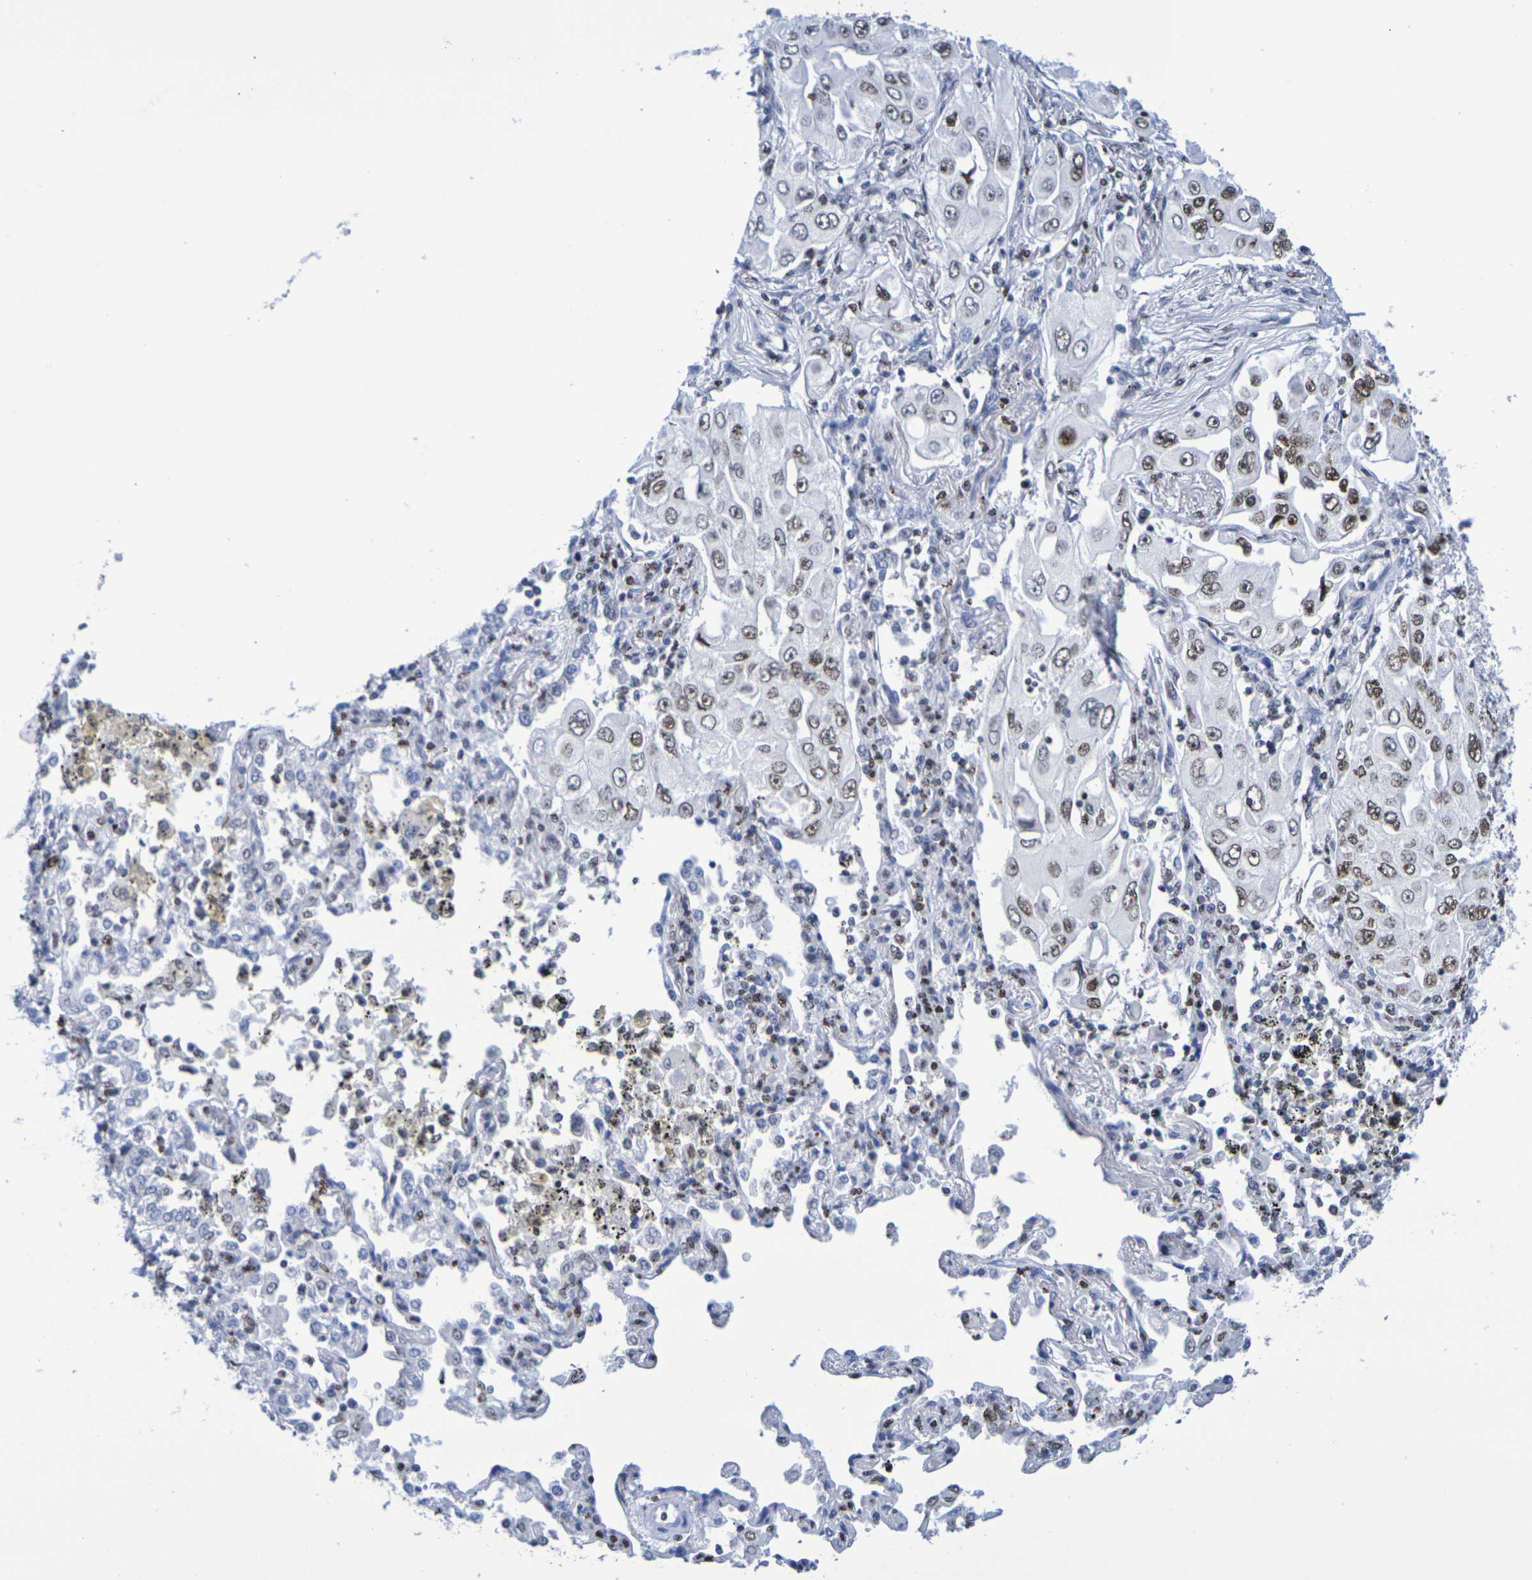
{"staining": {"intensity": "moderate", "quantity": ">75%", "location": "nuclear"}, "tissue": "lung cancer", "cell_type": "Tumor cells", "image_type": "cancer", "snomed": [{"axis": "morphology", "description": "Adenocarcinoma, NOS"}, {"axis": "topography", "description": "Lung"}], "caption": "Approximately >75% of tumor cells in adenocarcinoma (lung) show moderate nuclear protein positivity as visualized by brown immunohistochemical staining.", "gene": "H1-5", "patient": {"sex": "male", "age": 84}}